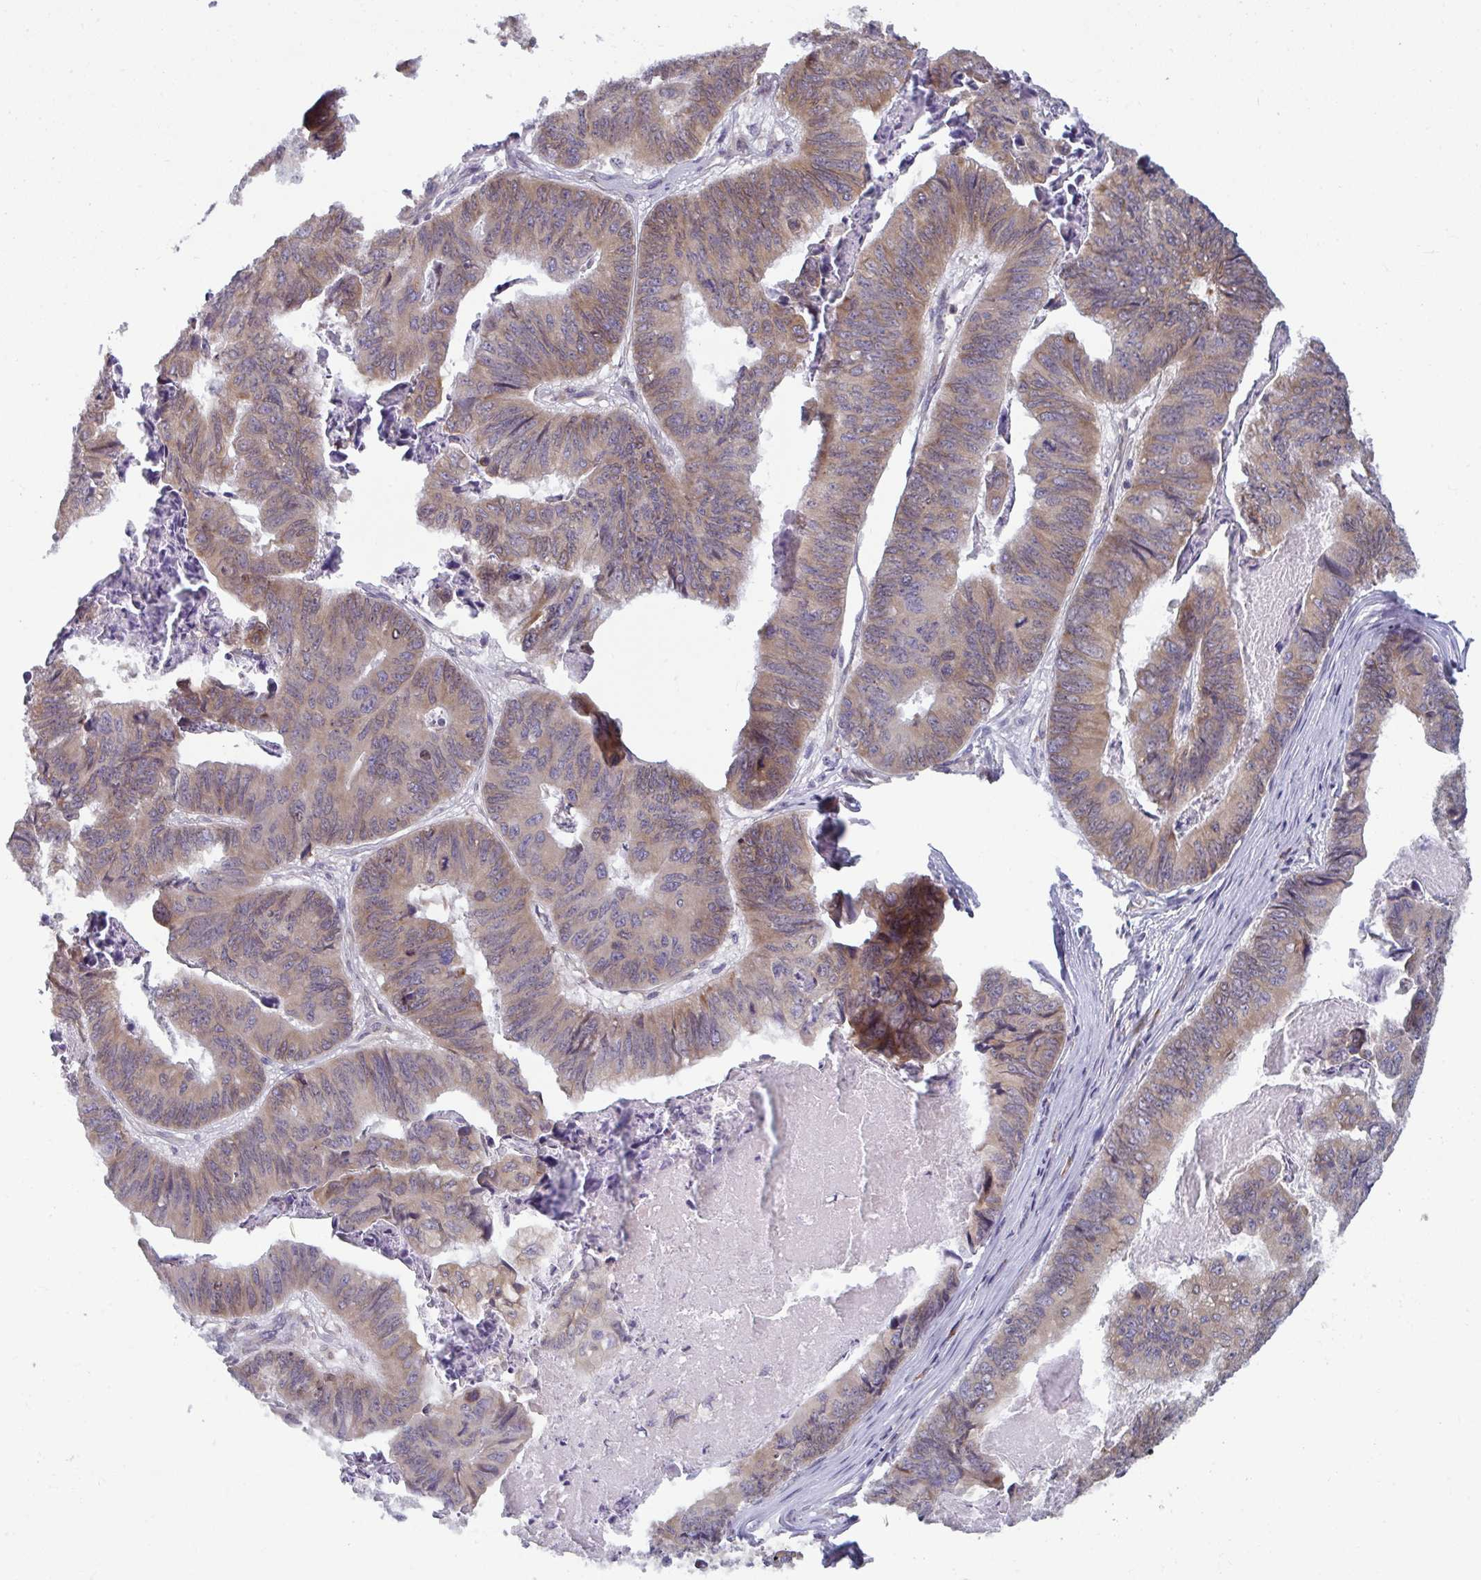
{"staining": {"intensity": "weak", "quantity": ">75%", "location": "cytoplasmic/membranous"}, "tissue": "stomach cancer", "cell_type": "Tumor cells", "image_type": "cancer", "snomed": [{"axis": "morphology", "description": "Adenocarcinoma, NOS"}, {"axis": "topography", "description": "Stomach, lower"}], "caption": "Tumor cells reveal low levels of weak cytoplasmic/membranous expression in approximately >75% of cells in human adenocarcinoma (stomach).", "gene": "LYSMD4", "patient": {"sex": "male", "age": 77}}